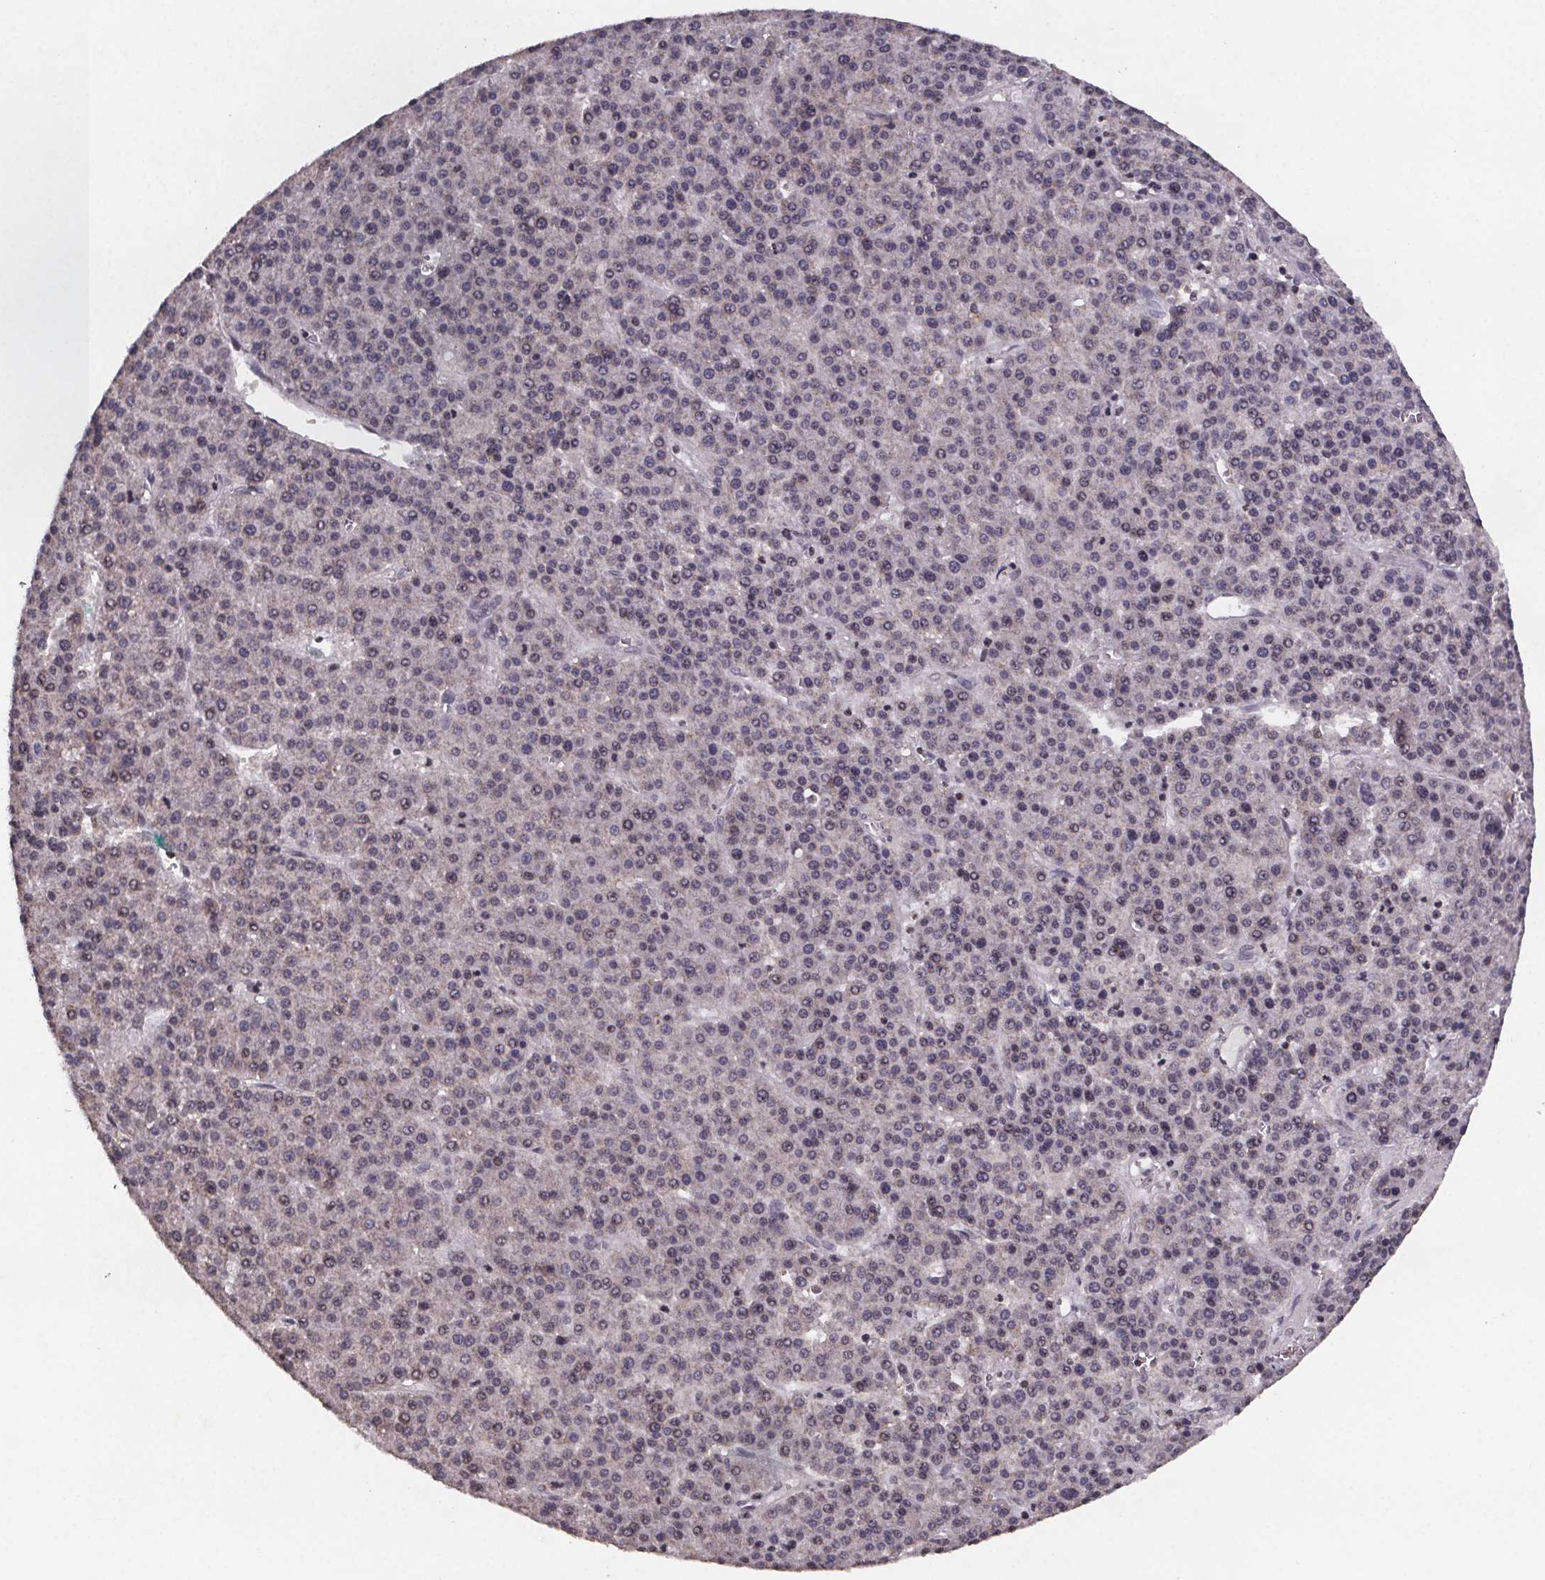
{"staining": {"intensity": "negative", "quantity": "none", "location": "none"}, "tissue": "liver cancer", "cell_type": "Tumor cells", "image_type": "cancer", "snomed": [{"axis": "morphology", "description": "Carcinoma, Hepatocellular, NOS"}, {"axis": "topography", "description": "Liver"}], "caption": "This is an immunohistochemistry histopathology image of human liver cancer (hepatocellular carcinoma). There is no staining in tumor cells.", "gene": "PALLD", "patient": {"sex": "female", "age": 58}}